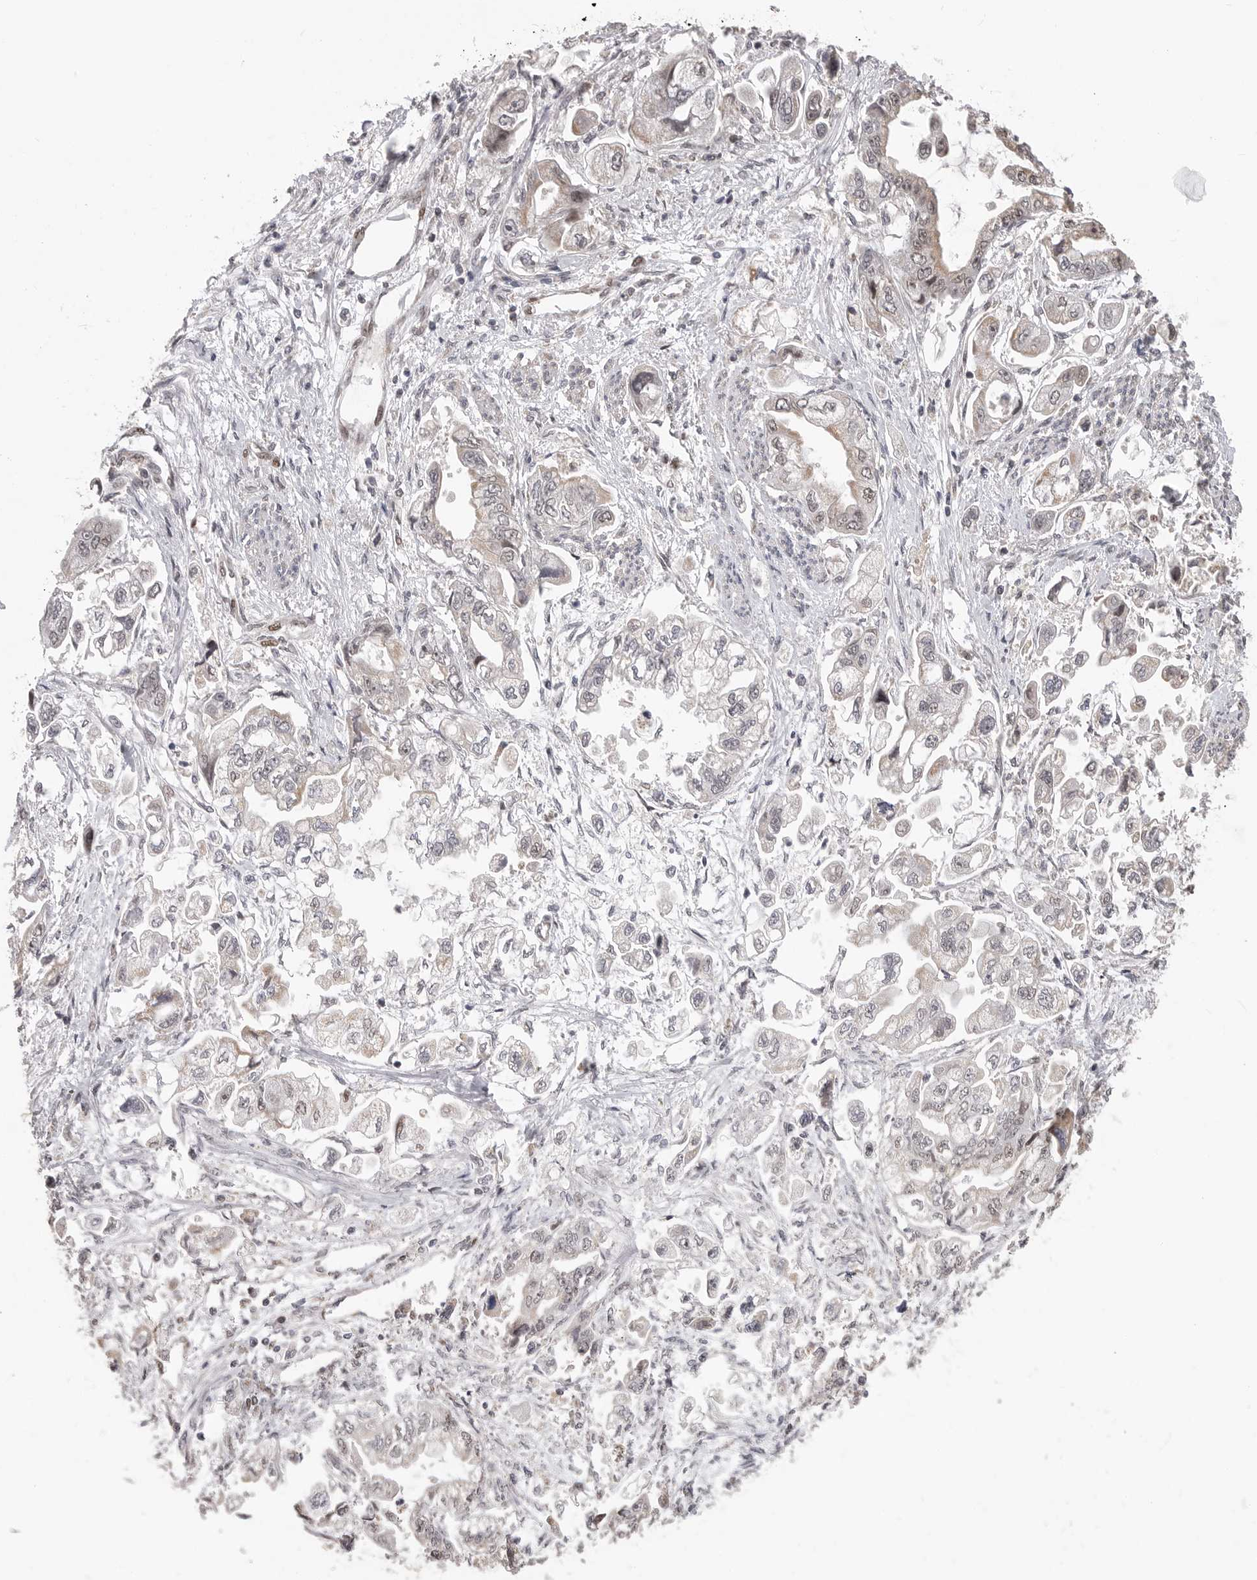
{"staining": {"intensity": "weak", "quantity": "<25%", "location": "cytoplasmic/membranous,nuclear"}, "tissue": "stomach cancer", "cell_type": "Tumor cells", "image_type": "cancer", "snomed": [{"axis": "morphology", "description": "Adenocarcinoma, NOS"}, {"axis": "topography", "description": "Stomach"}], "caption": "Immunohistochemistry histopathology image of neoplastic tissue: human adenocarcinoma (stomach) stained with DAB demonstrates no significant protein expression in tumor cells.", "gene": "SMARCC1", "patient": {"sex": "male", "age": 62}}